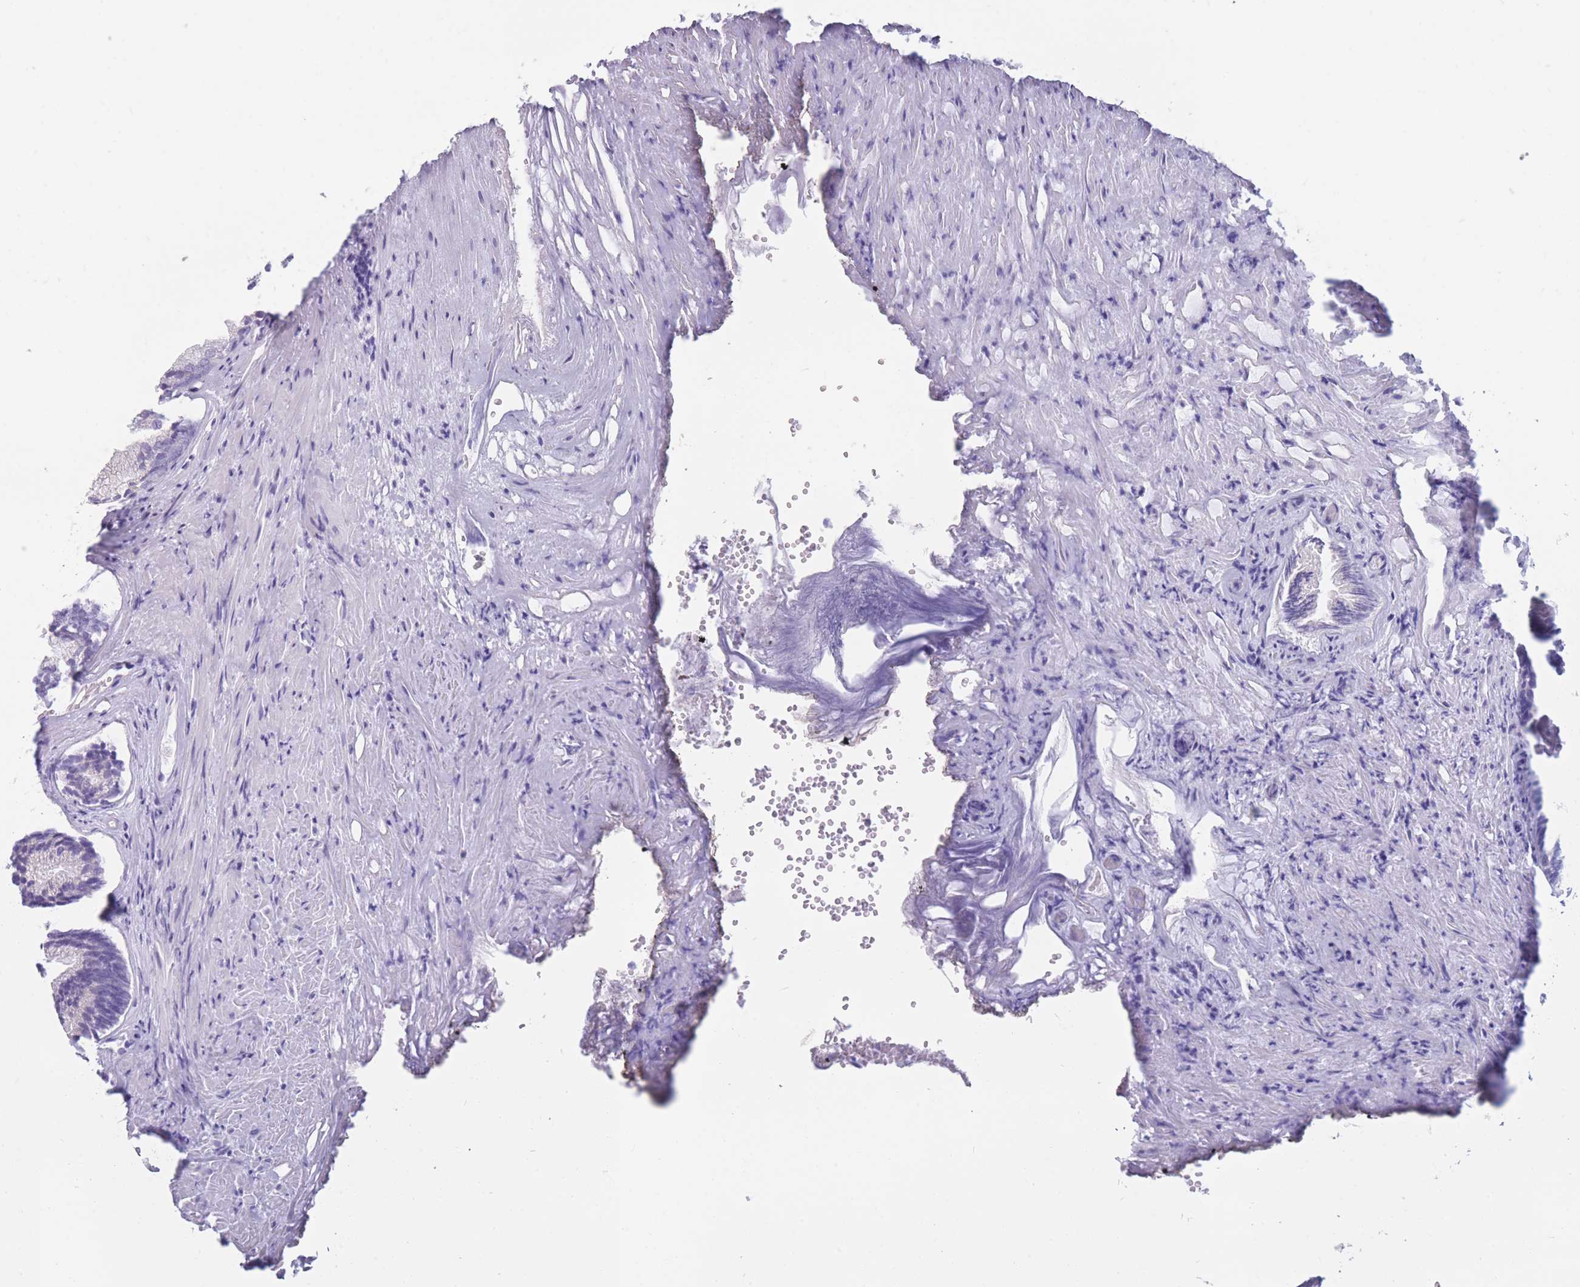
{"staining": {"intensity": "negative", "quantity": "none", "location": "none"}, "tissue": "prostate", "cell_type": "Glandular cells", "image_type": "normal", "snomed": [{"axis": "morphology", "description": "Normal tissue, NOS"}, {"axis": "topography", "description": "Prostate"}], "caption": "Human prostate stained for a protein using immunohistochemistry exhibits no positivity in glandular cells.", "gene": "COL27A1", "patient": {"sex": "male", "age": 76}}